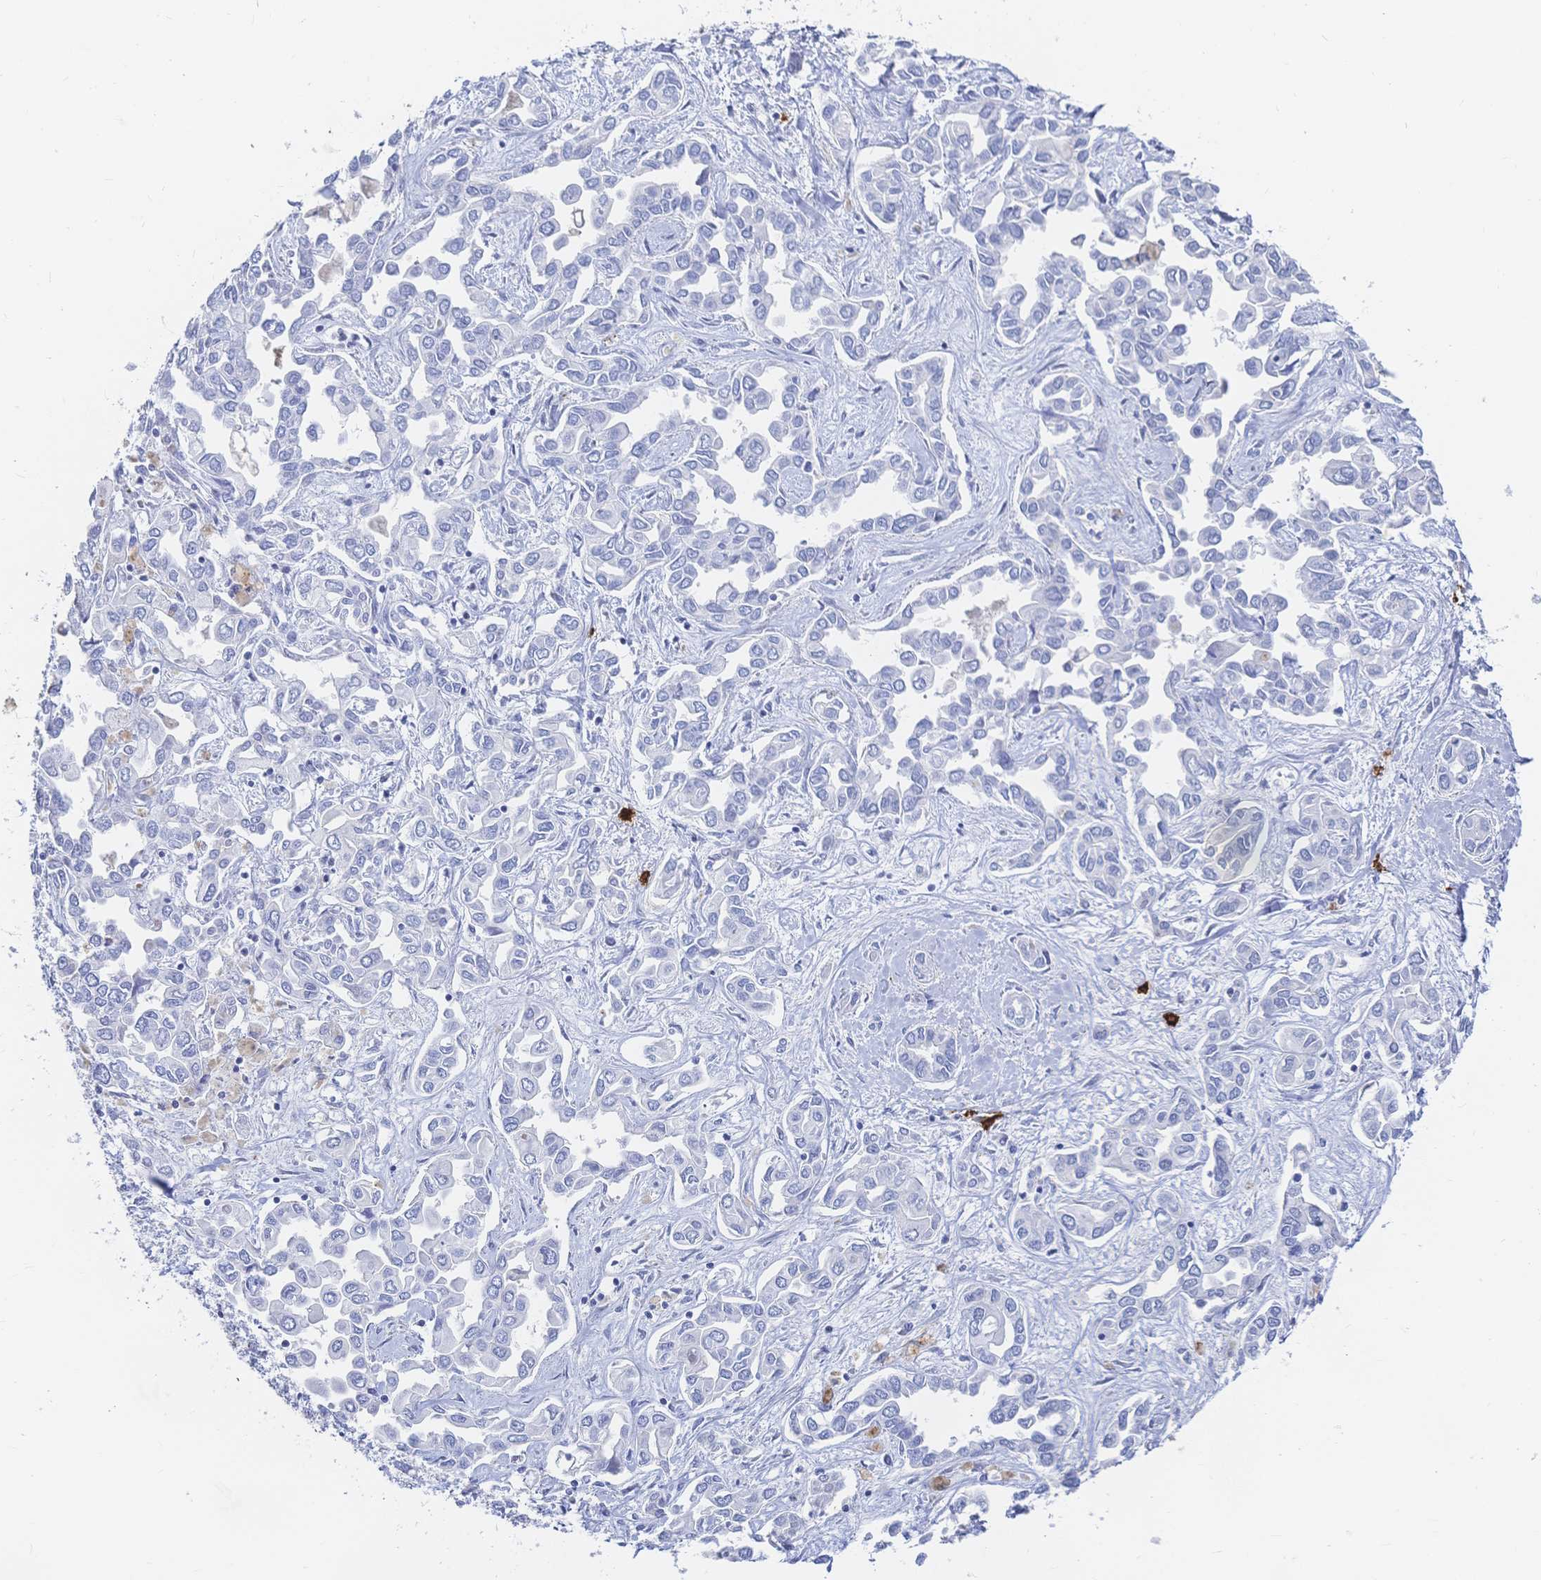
{"staining": {"intensity": "negative", "quantity": "none", "location": "none"}, "tissue": "liver cancer", "cell_type": "Tumor cells", "image_type": "cancer", "snomed": [{"axis": "morphology", "description": "Cholangiocarcinoma"}, {"axis": "topography", "description": "Liver"}], "caption": "There is no significant staining in tumor cells of liver cancer (cholangiocarcinoma). (DAB (3,3'-diaminobenzidine) IHC visualized using brightfield microscopy, high magnification).", "gene": "IL2RB", "patient": {"sex": "female", "age": 64}}